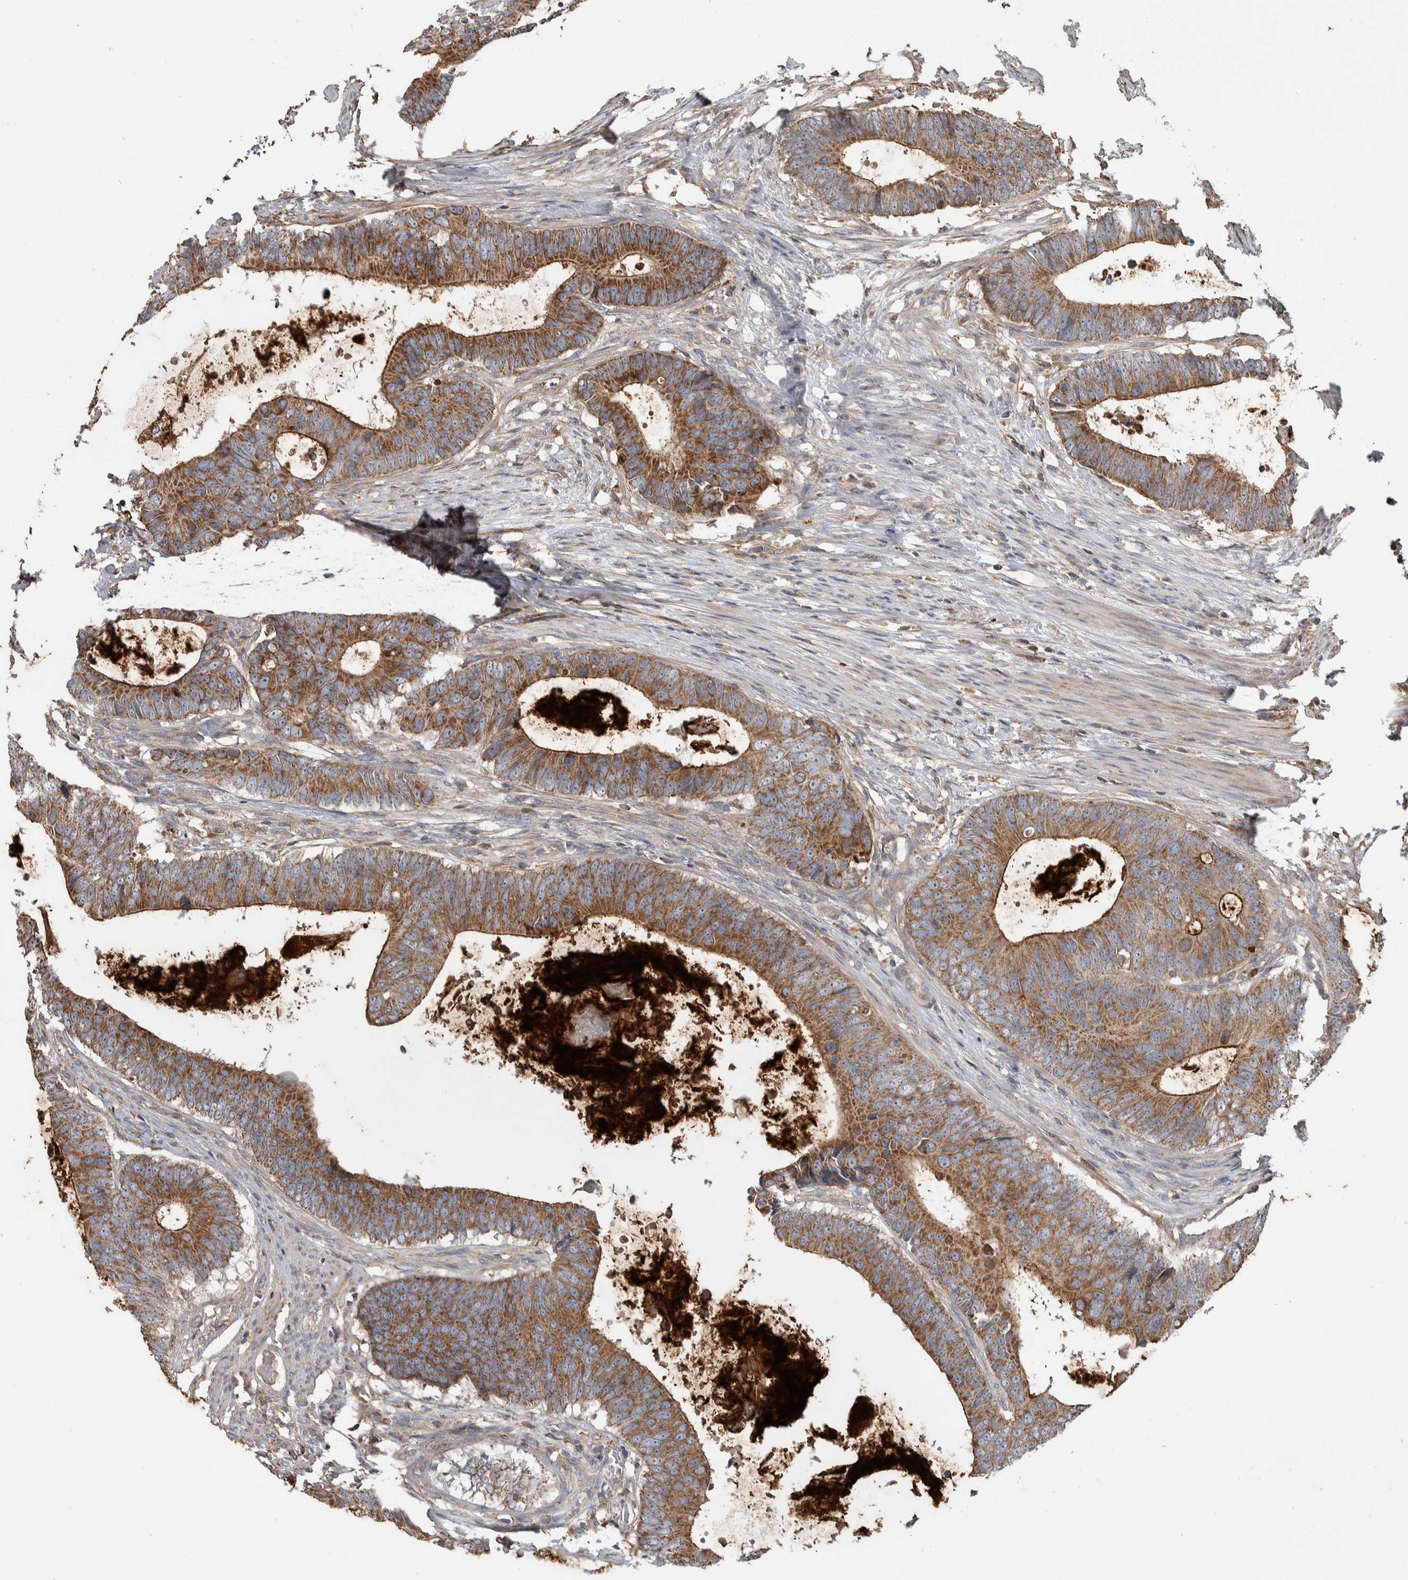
{"staining": {"intensity": "moderate", "quantity": ">75%", "location": "cytoplasmic/membranous"}, "tissue": "colorectal cancer", "cell_type": "Tumor cells", "image_type": "cancer", "snomed": [{"axis": "morphology", "description": "Adenocarcinoma, NOS"}, {"axis": "topography", "description": "Colon"}], "caption": "Immunohistochemical staining of colorectal cancer reveals medium levels of moderate cytoplasmic/membranous staining in about >75% of tumor cells.", "gene": "SDCBP", "patient": {"sex": "male", "age": 56}}